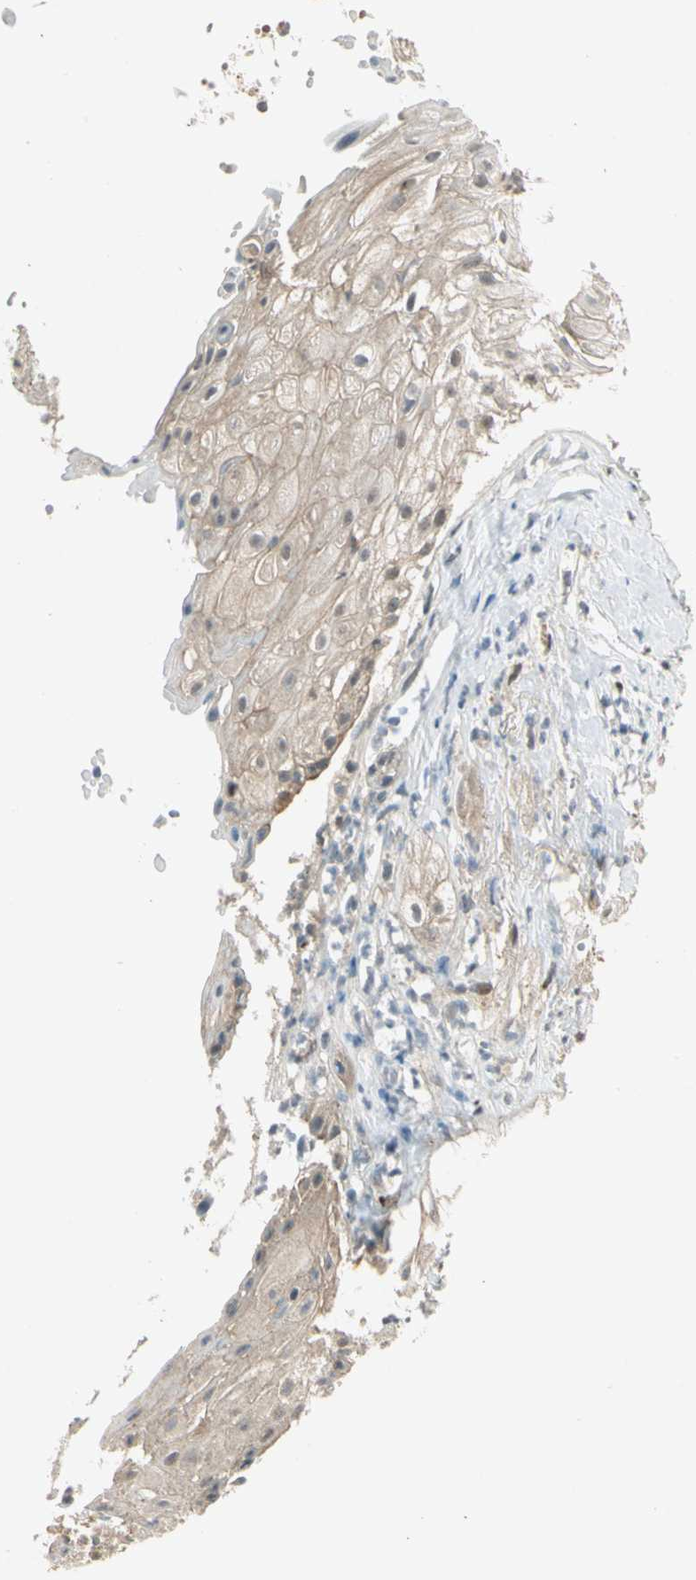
{"staining": {"intensity": "weak", "quantity": ">75%", "location": "cytoplasmic/membranous"}, "tissue": "skin cancer", "cell_type": "Tumor cells", "image_type": "cancer", "snomed": [{"axis": "morphology", "description": "Squamous cell carcinoma, NOS"}, {"axis": "topography", "description": "Skin"}], "caption": "This is a micrograph of immunohistochemistry staining of squamous cell carcinoma (skin), which shows weak staining in the cytoplasmic/membranous of tumor cells.", "gene": "GTF3A", "patient": {"sex": "male", "age": 65}}